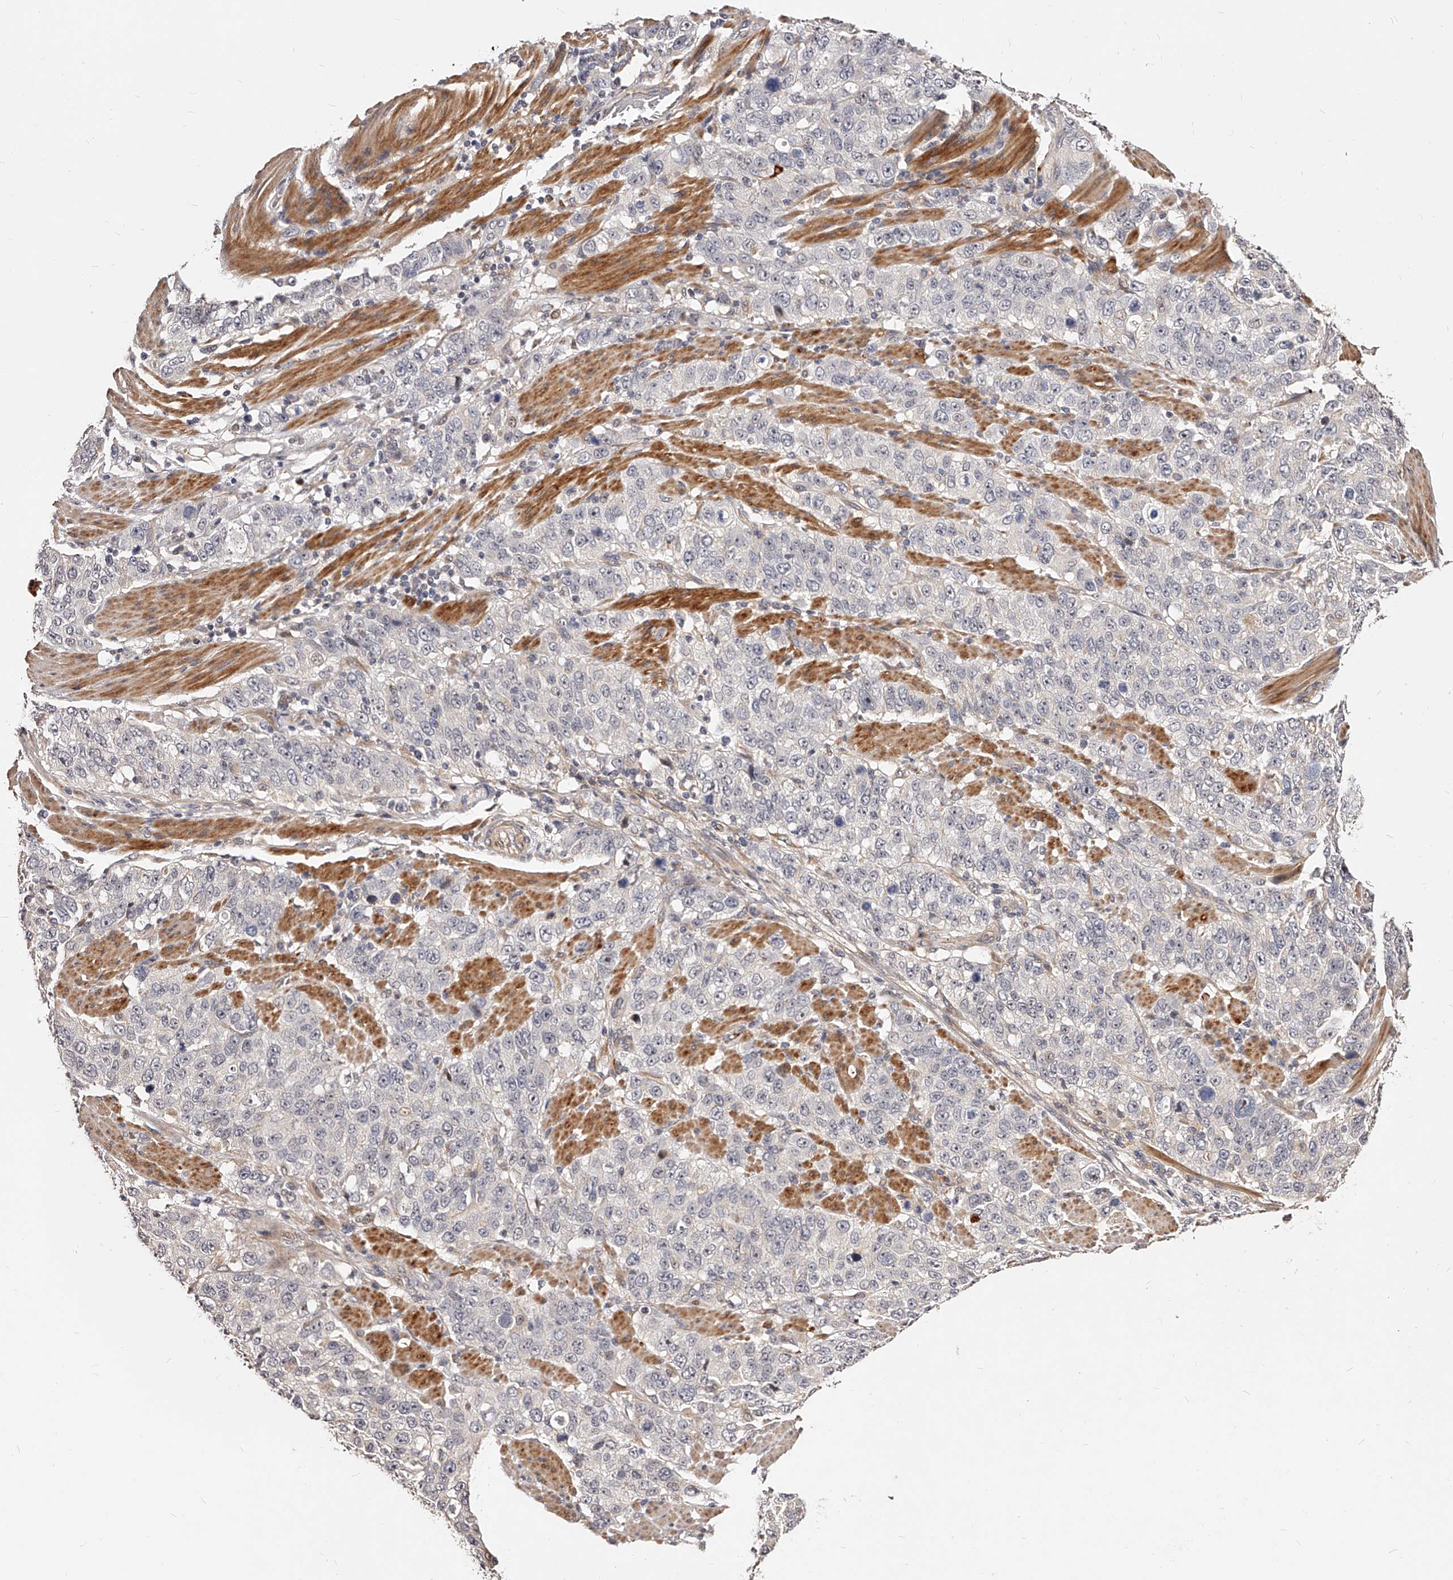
{"staining": {"intensity": "negative", "quantity": "none", "location": "none"}, "tissue": "stomach cancer", "cell_type": "Tumor cells", "image_type": "cancer", "snomed": [{"axis": "morphology", "description": "Adenocarcinoma, NOS"}, {"axis": "topography", "description": "Stomach"}], "caption": "An image of human adenocarcinoma (stomach) is negative for staining in tumor cells.", "gene": "ZNF502", "patient": {"sex": "male", "age": 48}}